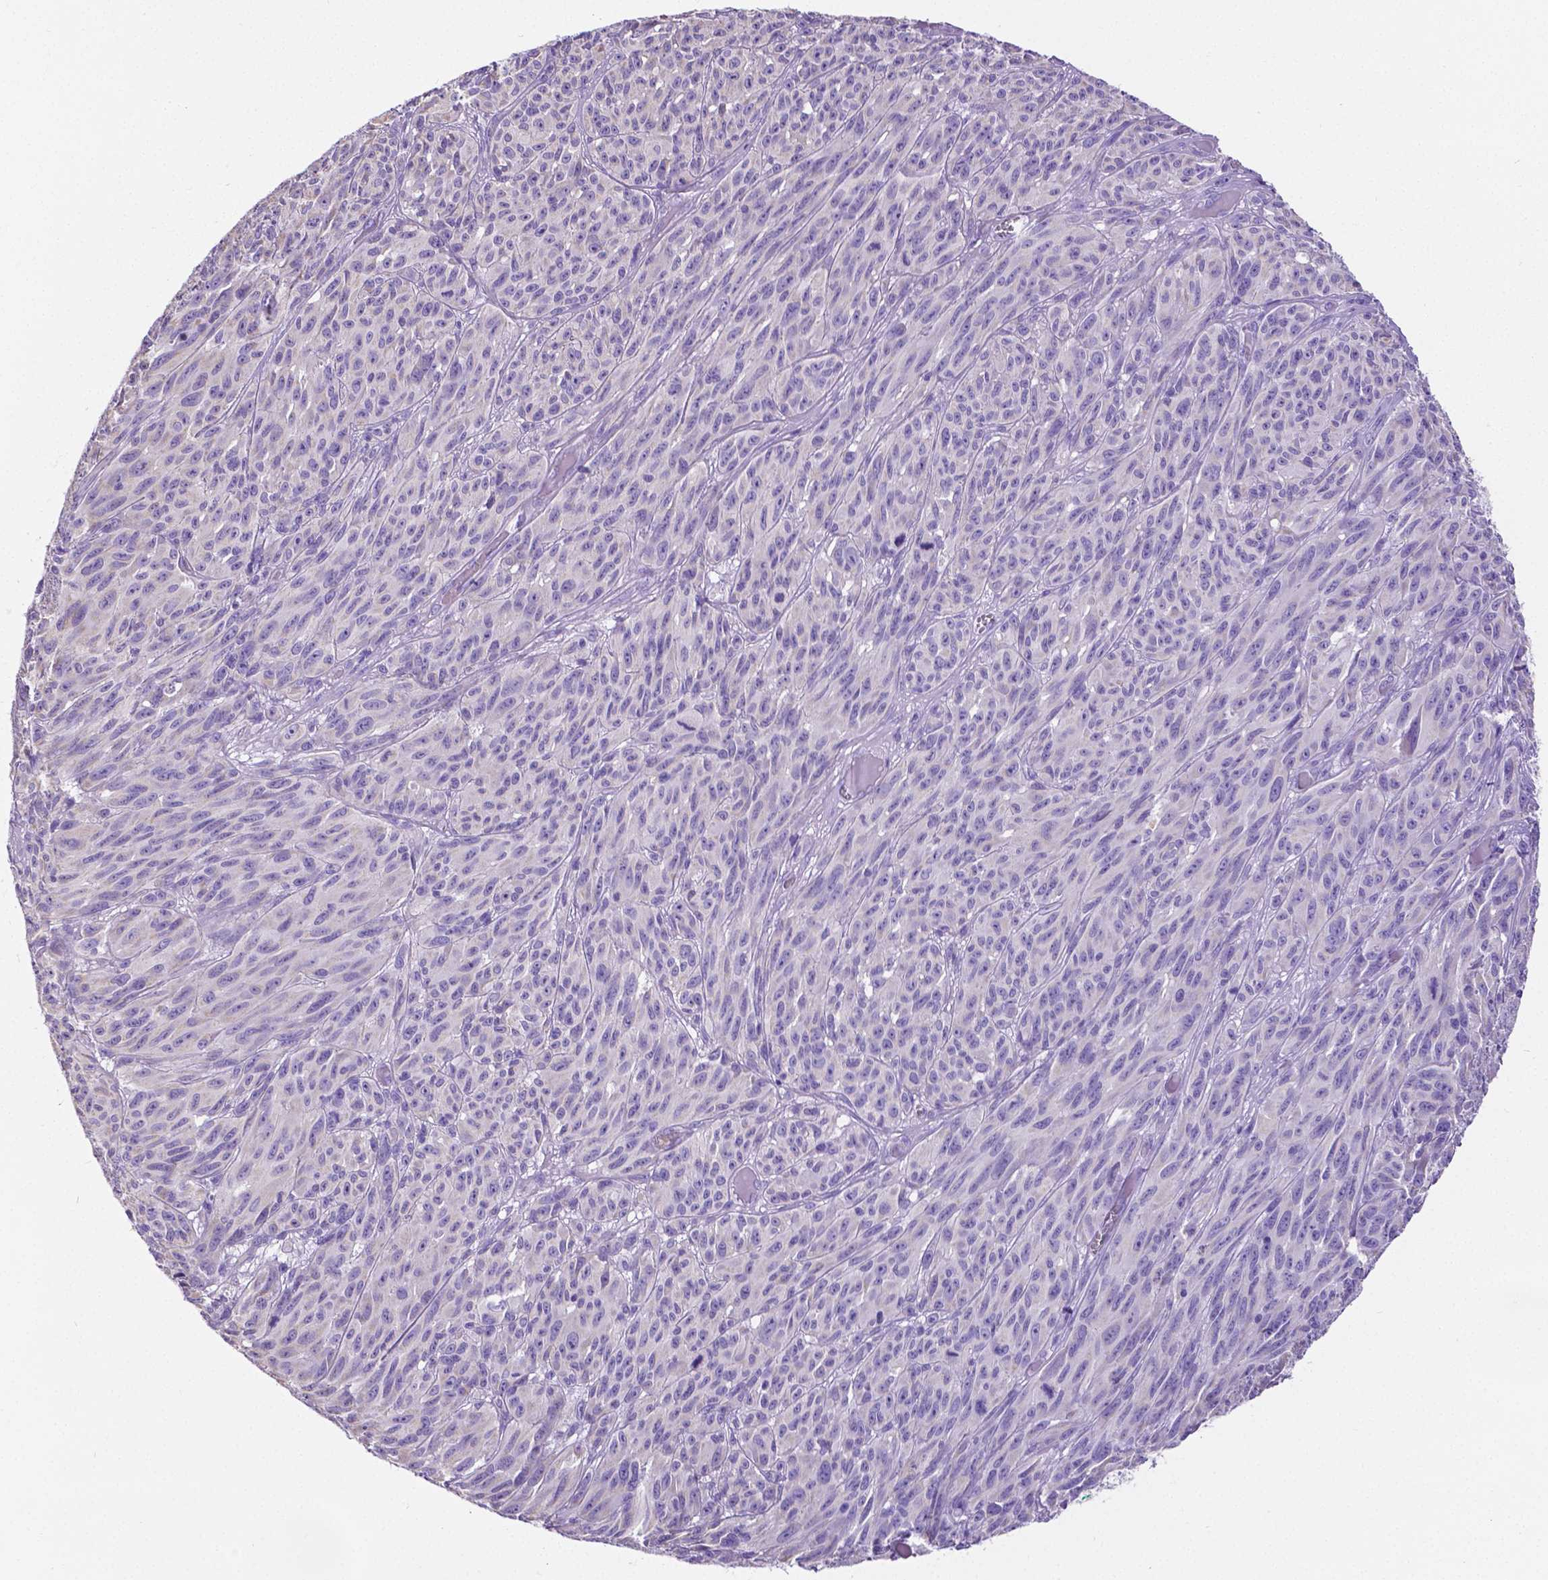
{"staining": {"intensity": "negative", "quantity": "none", "location": "none"}, "tissue": "melanoma", "cell_type": "Tumor cells", "image_type": "cancer", "snomed": [{"axis": "morphology", "description": "Malignant melanoma, NOS"}, {"axis": "topography", "description": "Vulva, labia, clitoris and Bartholin´s gland, NO"}], "caption": "Histopathology image shows no significant protein staining in tumor cells of melanoma.", "gene": "MMP9", "patient": {"sex": "female", "age": 75}}